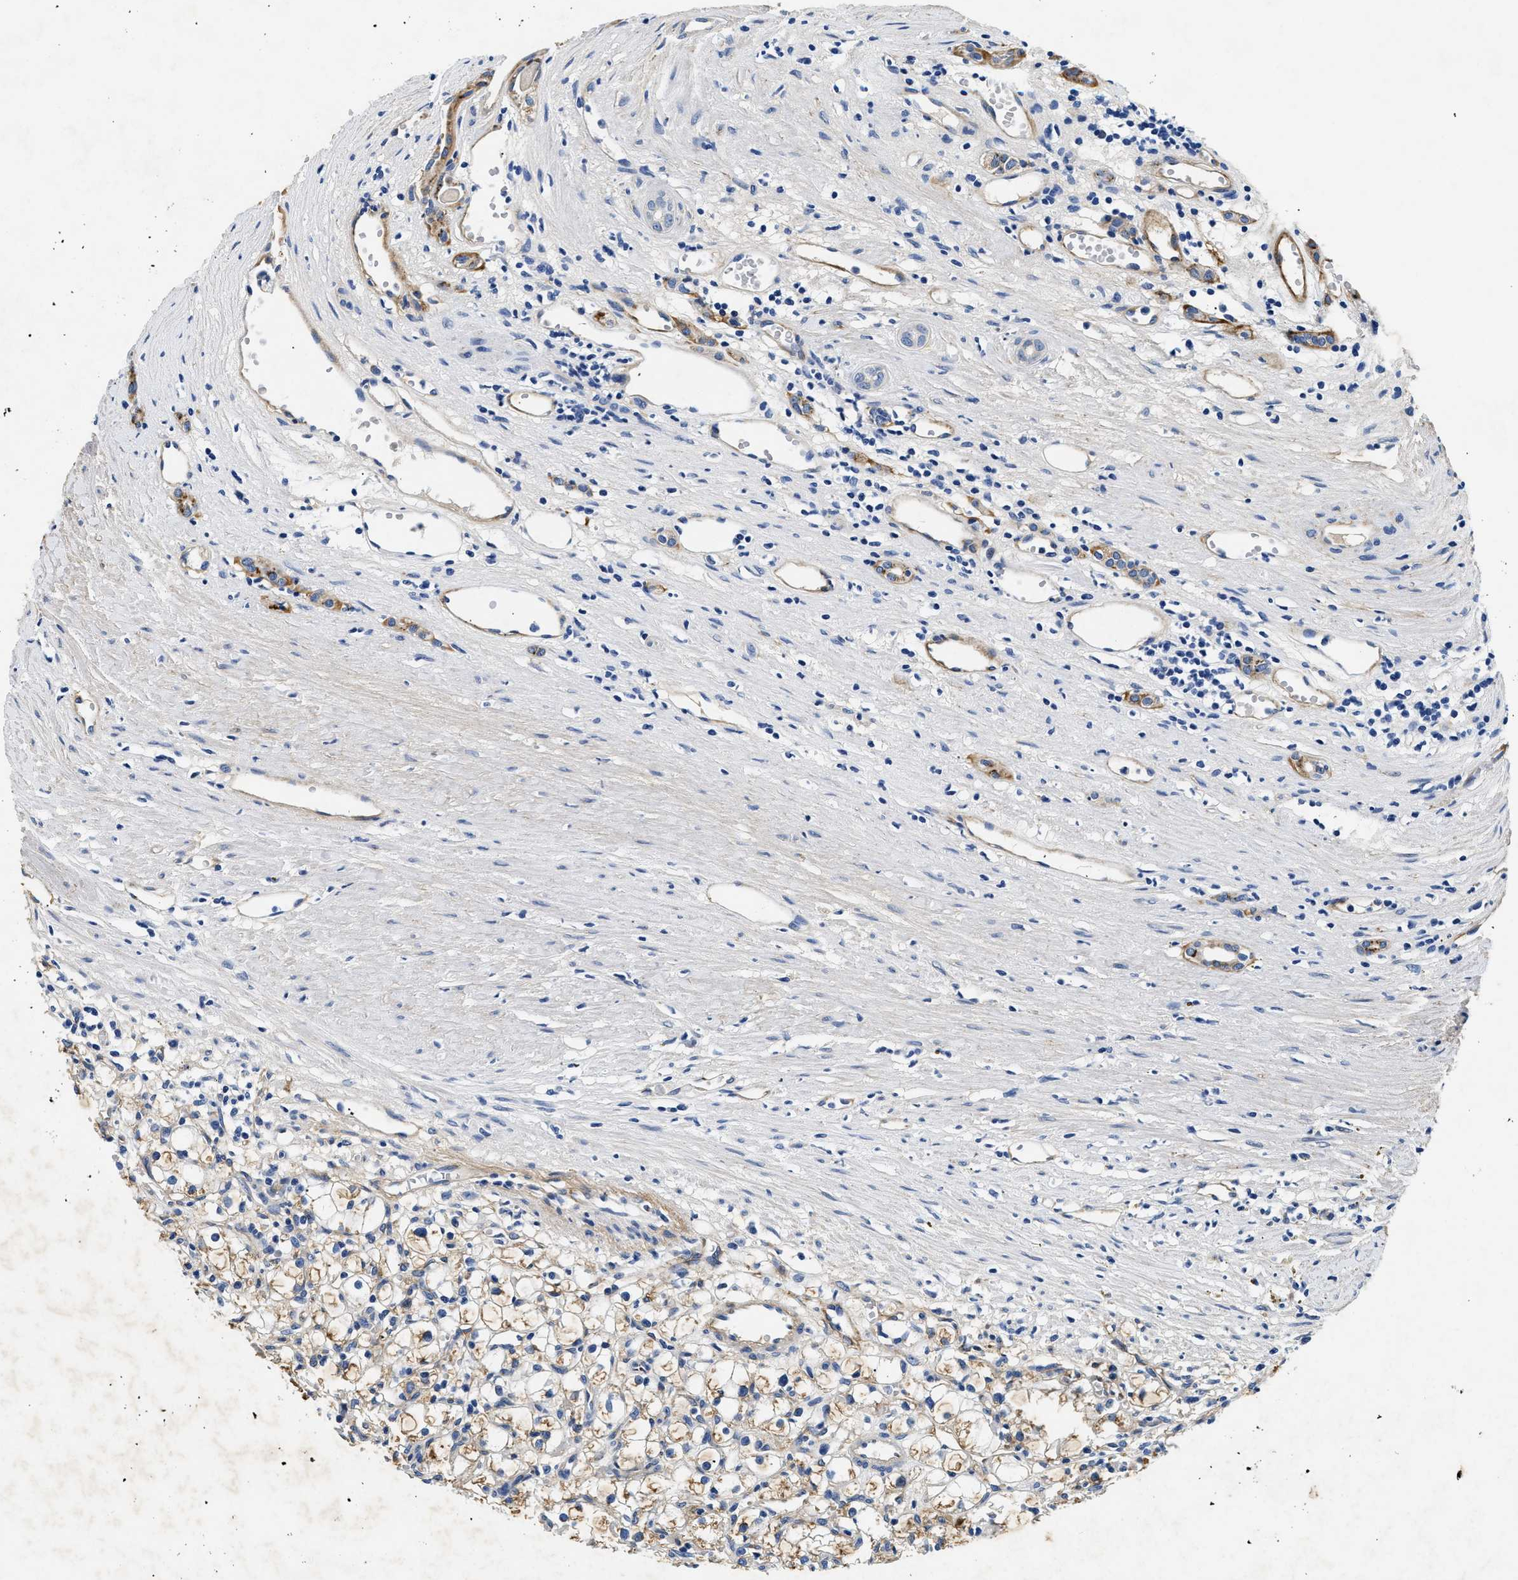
{"staining": {"intensity": "weak", "quantity": ">75%", "location": "cytoplasmic/membranous"}, "tissue": "renal cancer", "cell_type": "Tumor cells", "image_type": "cancer", "snomed": [{"axis": "morphology", "description": "Adenocarcinoma, NOS"}, {"axis": "topography", "description": "Kidney"}], "caption": "A micrograph showing weak cytoplasmic/membranous expression in approximately >75% of tumor cells in renal adenocarcinoma, as visualized by brown immunohistochemical staining.", "gene": "LAMA3", "patient": {"sex": "male", "age": 56}}